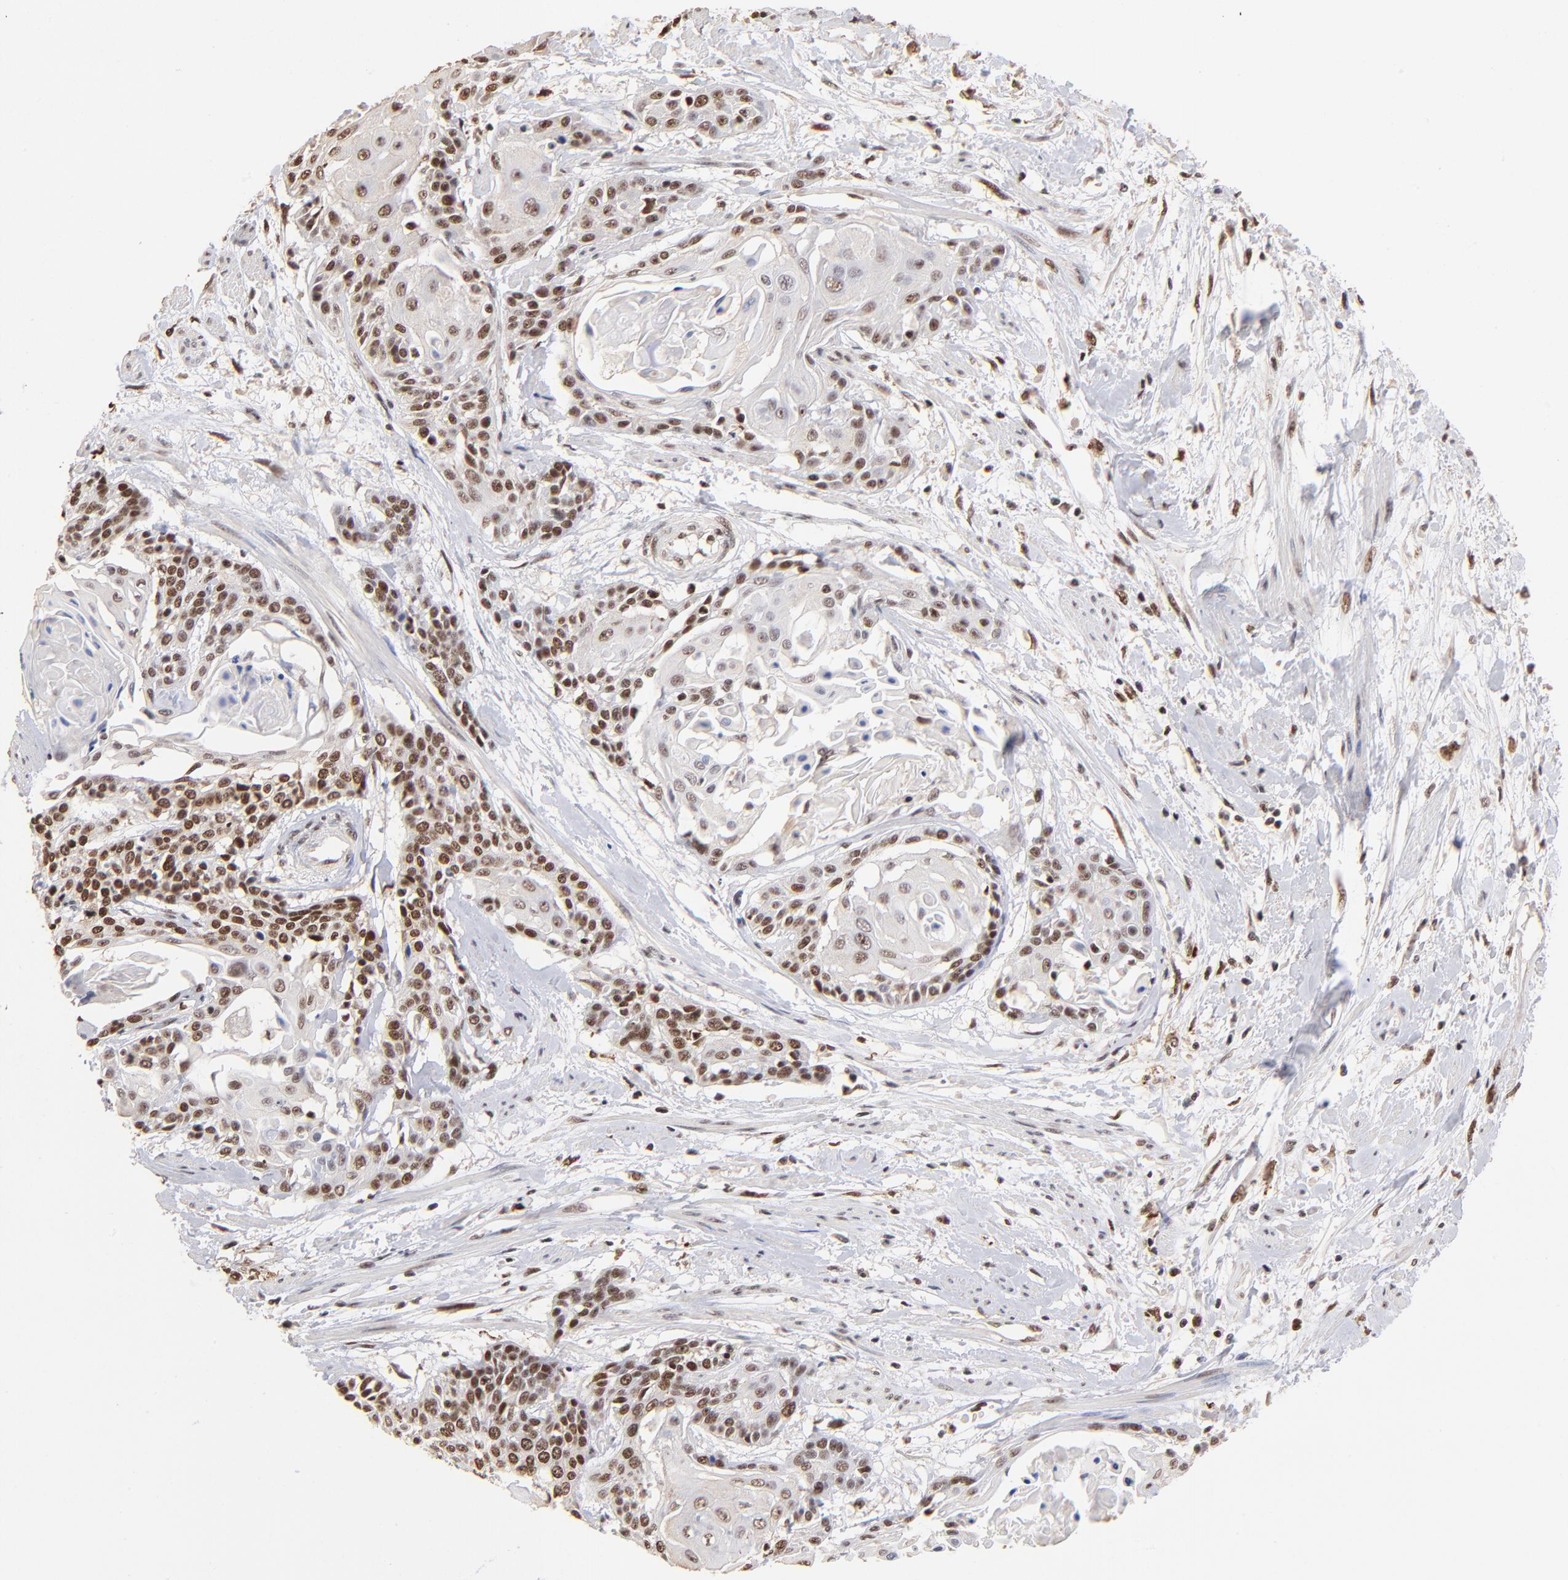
{"staining": {"intensity": "strong", "quantity": ">75%", "location": "nuclear"}, "tissue": "cervical cancer", "cell_type": "Tumor cells", "image_type": "cancer", "snomed": [{"axis": "morphology", "description": "Squamous cell carcinoma, NOS"}, {"axis": "topography", "description": "Cervix"}], "caption": "The image exhibits staining of cervical cancer, revealing strong nuclear protein expression (brown color) within tumor cells.", "gene": "ZNF146", "patient": {"sex": "female", "age": 57}}